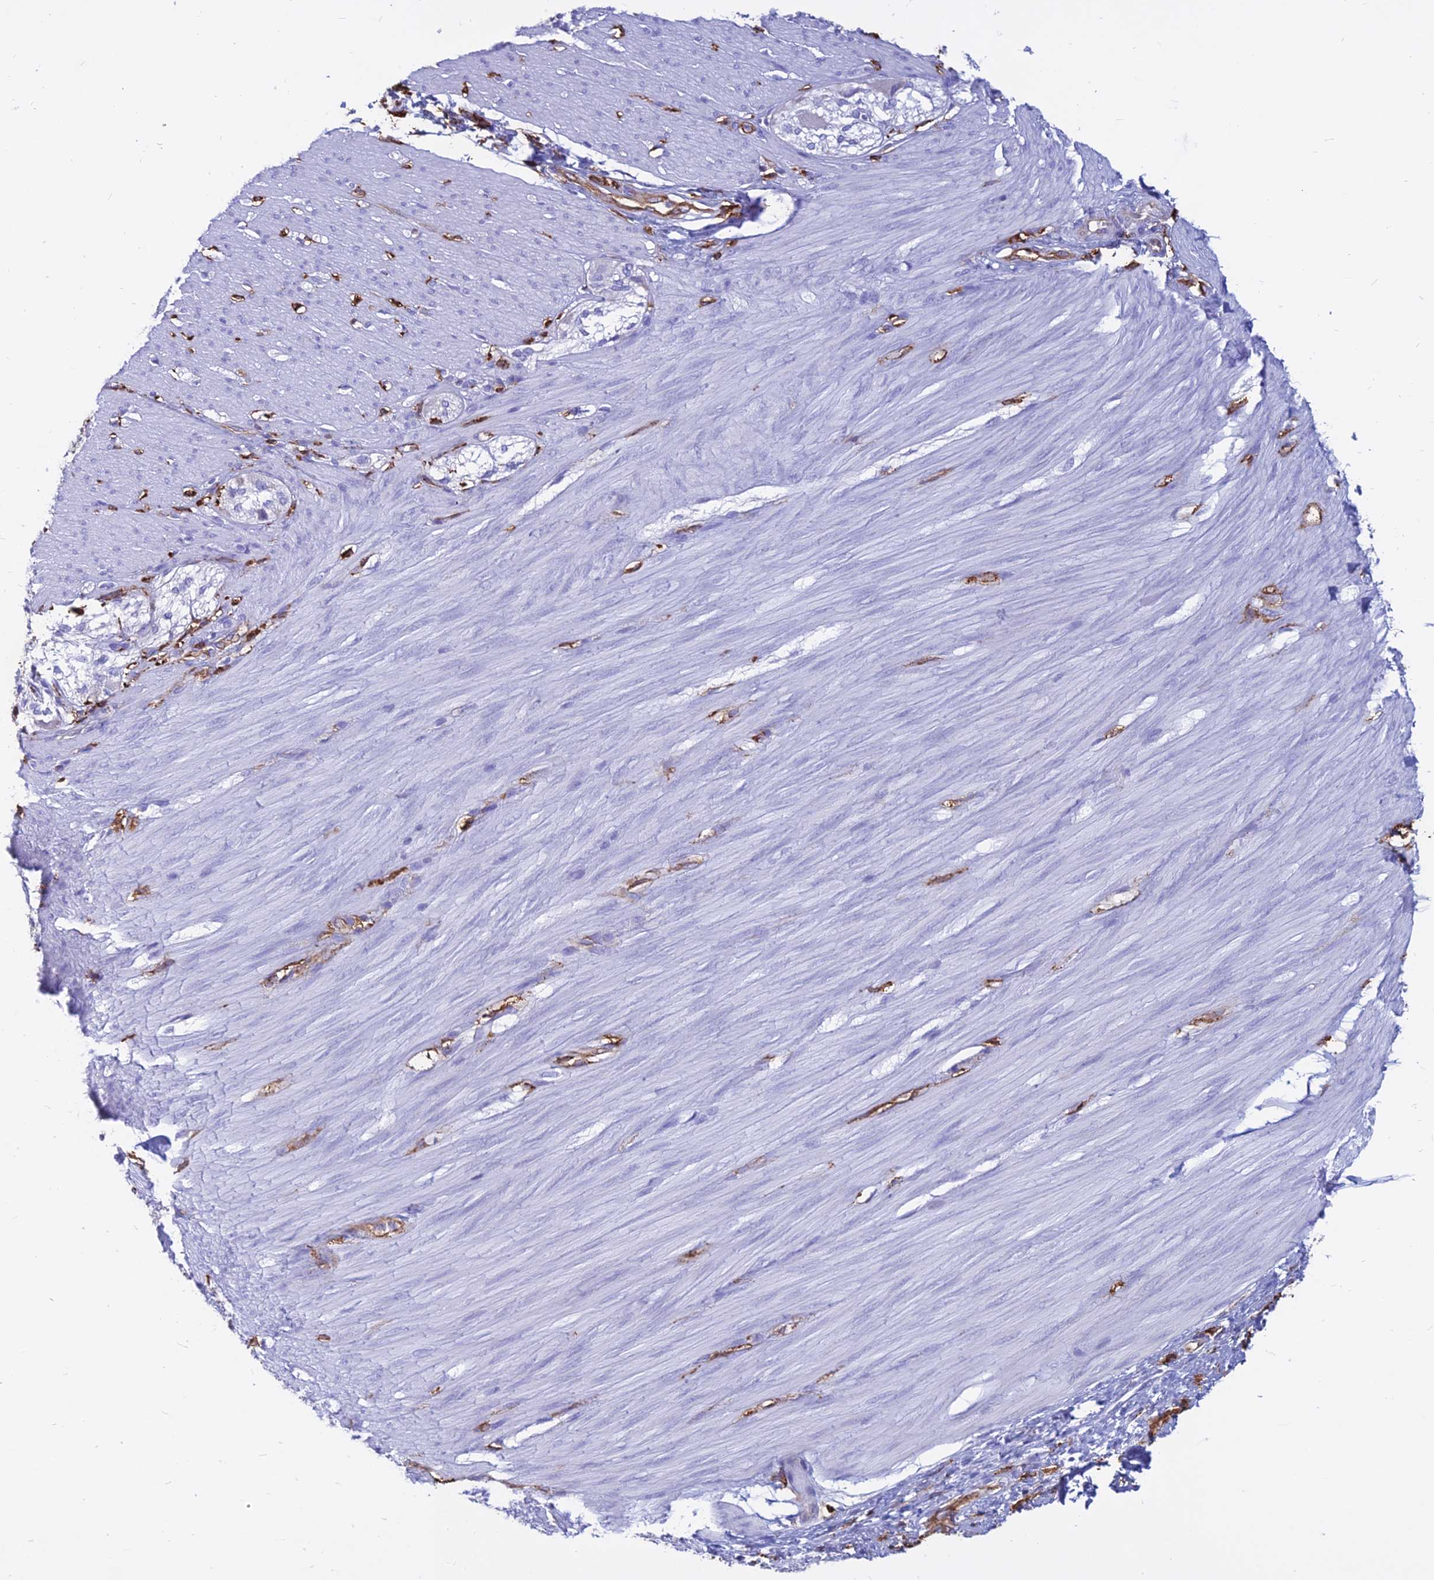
{"staining": {"intensity": "negative", "quantity": "none", "location": "none"}, "tissue": "smooth muscle", "cell_type": "Smooth muscle cells", "image_type": "normal", "snomed": [{"axis": "morphology", "description": "Normal tissue, NOS"}, {"axis": "morphology", "description": "Adenocarcinoma, NOS"}, {"axis": "topography", "description": "Colon"}, {"axis": "topography", "description": "Peripheral nerve tissue"}], "caption": "Immunohistochemical staining of normal human smooth muscle reveals no significant staining in smooth muscle cells. (DAB IHC visualized using brightfield microscopy, high magnification).", "gene": "HLA", "patient": {"sex": "male", "age": 14}}